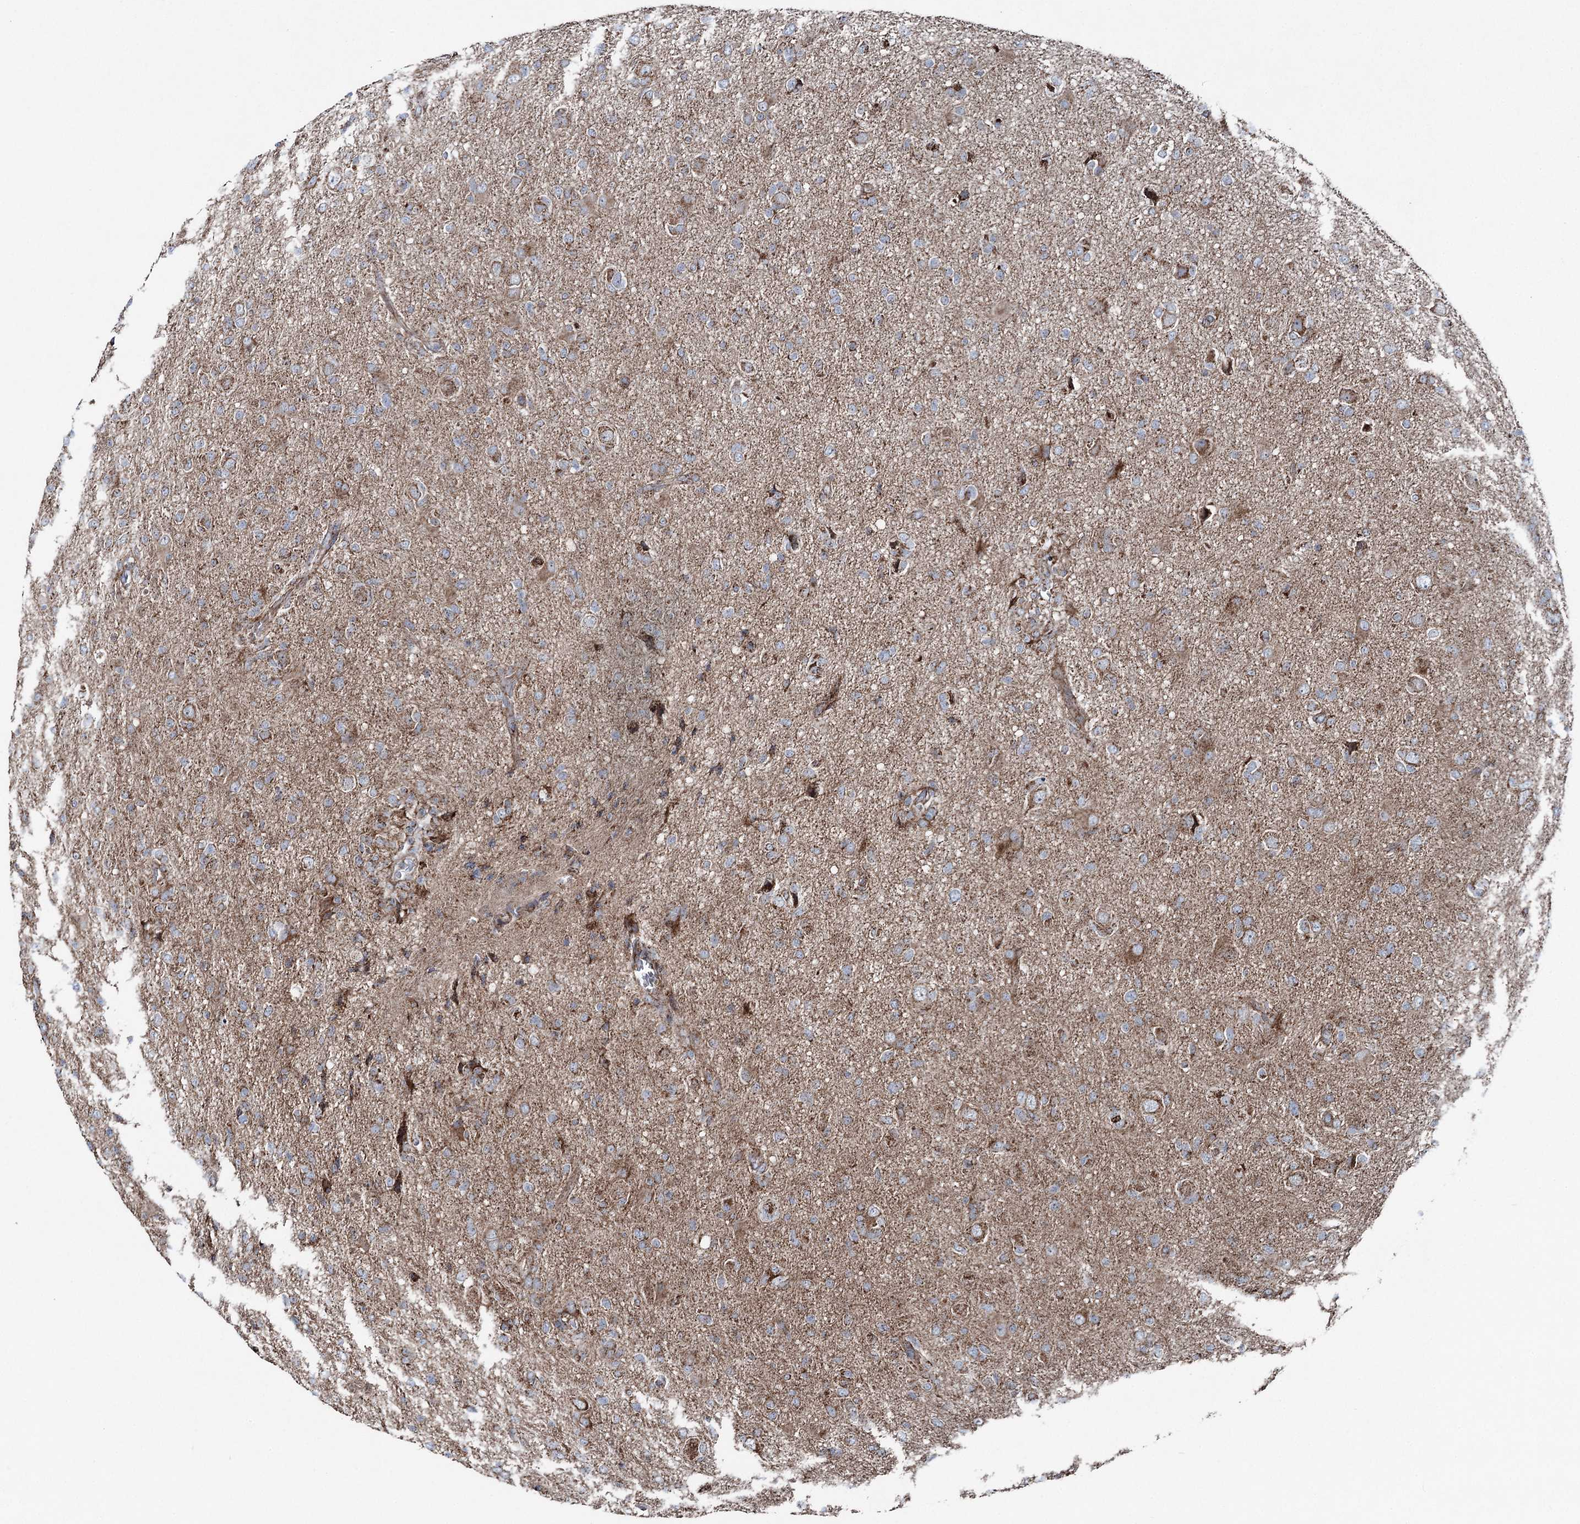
{"staining": {"intensity": "strong", "quantity": "<25%", "location": "cytoplasmic/membranous"}, "tissue": "glioma", "cell_type": "Tumor cells", "image_type": "cancer", "snomed": [{"axis": "morphology", "description": "Glioma, malignant, High grade"}, {"axis": "topography", "description": "Brain"}], "caption": "Protein staining displays strong cytoplasmic/membranous expression in approximately <25% of tumor cells in glioma.", "gene": "UCN3", "patient": {"sex": "female", "age": 57}}